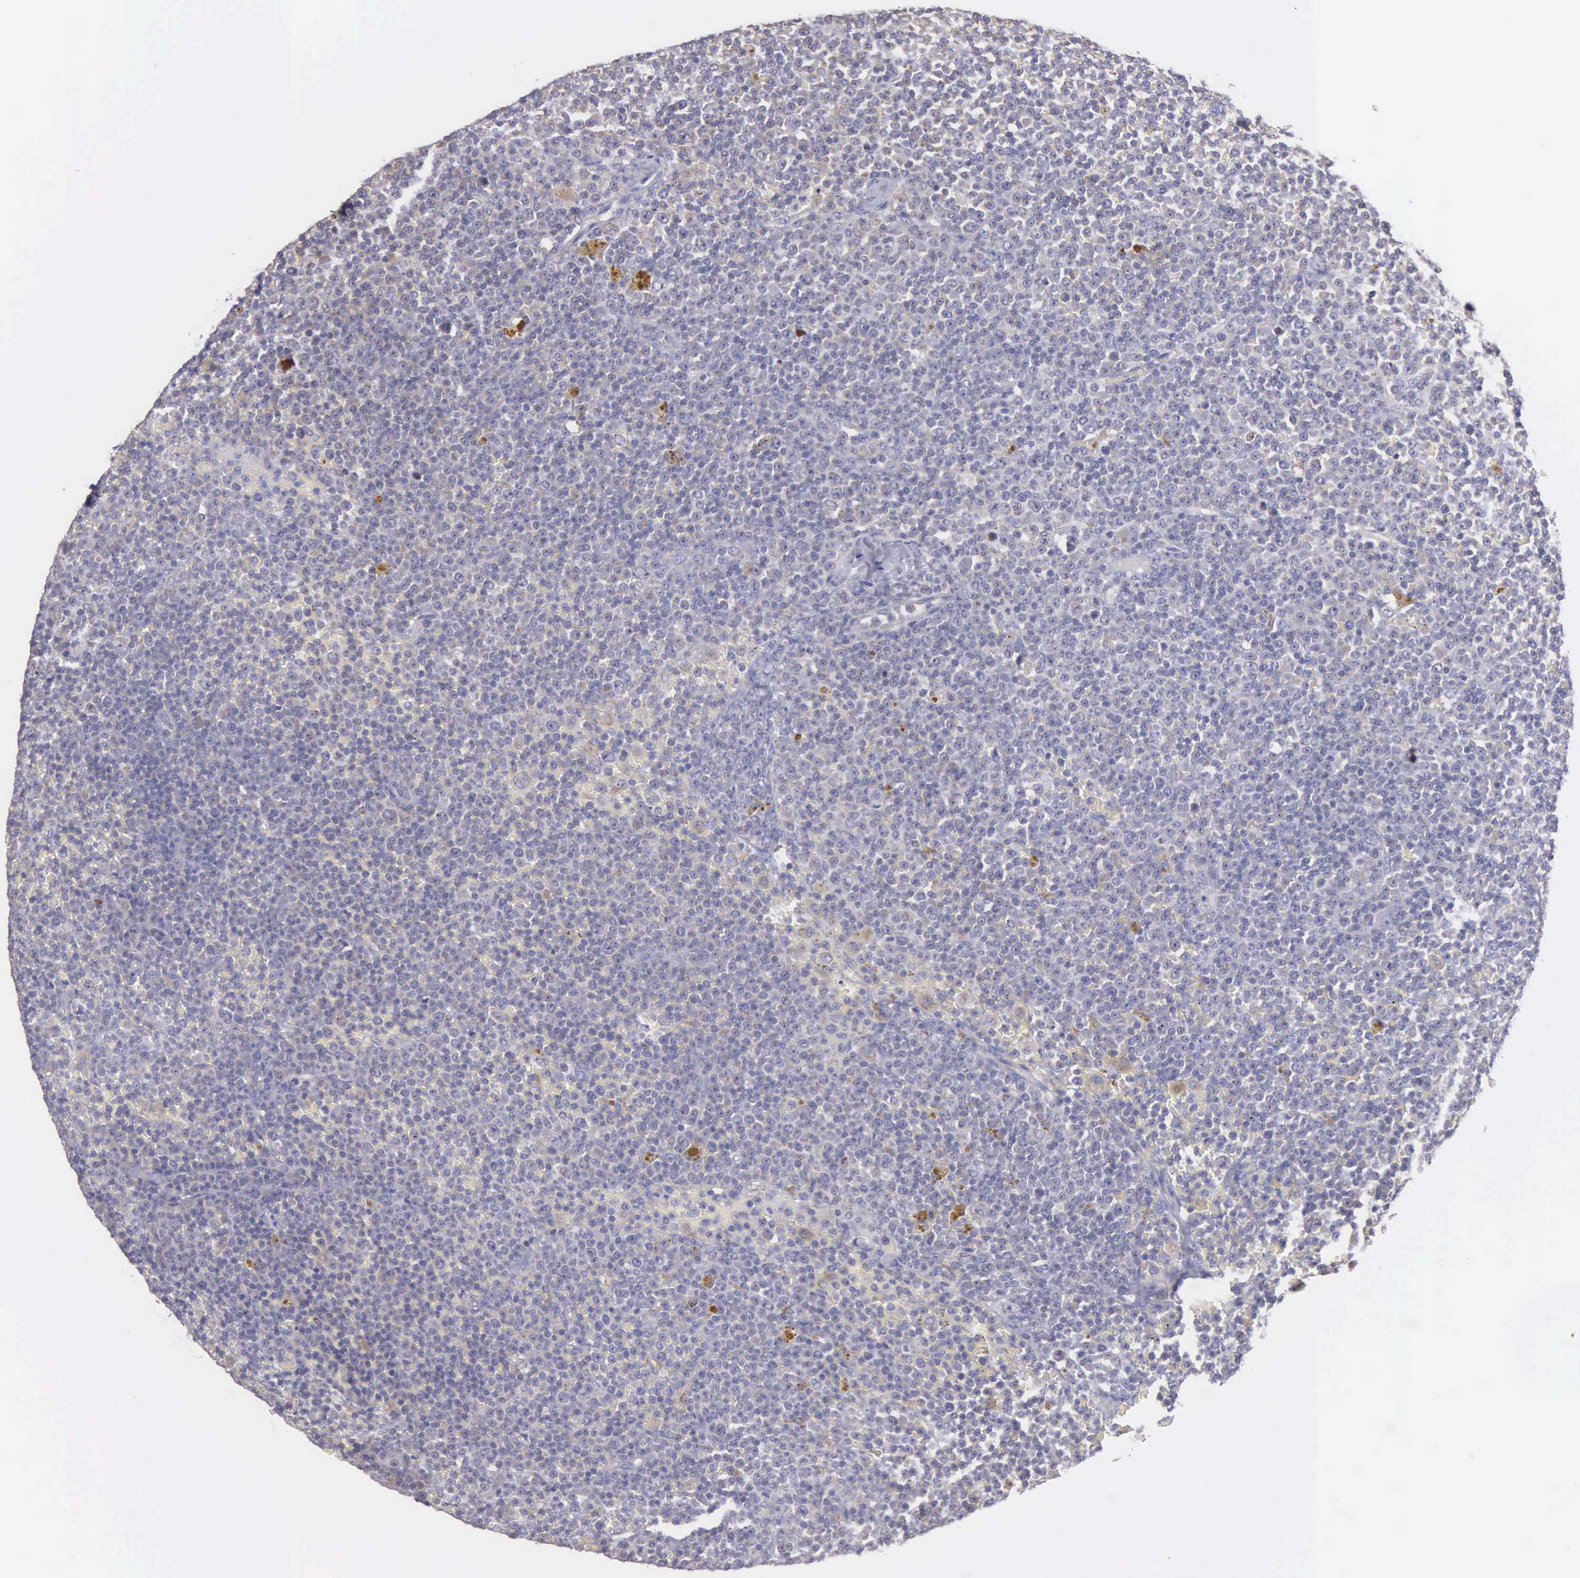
{"staining": {"intensity": "negative", "quantity": "none", "location": "none"}, "tissue": "lymphoma", "cell_type": "Tumor cells", "image_type": "cancer", "snomed": [{"axis": "morphology", "description": "Malignant lymphoma, non-Hodgkin's type, Low grade"}, {"axis": "topography", "description": "Lymph node"}], "caption": "Immunohistochemical staining of malignant lymphoma, non-Hodgkin's type (low-grade) reveals no significant staining in tumor cells. (DAB IHC, high magnification).", "gene": "MIA2", "patient": {"sex": "male", "age": 50}}